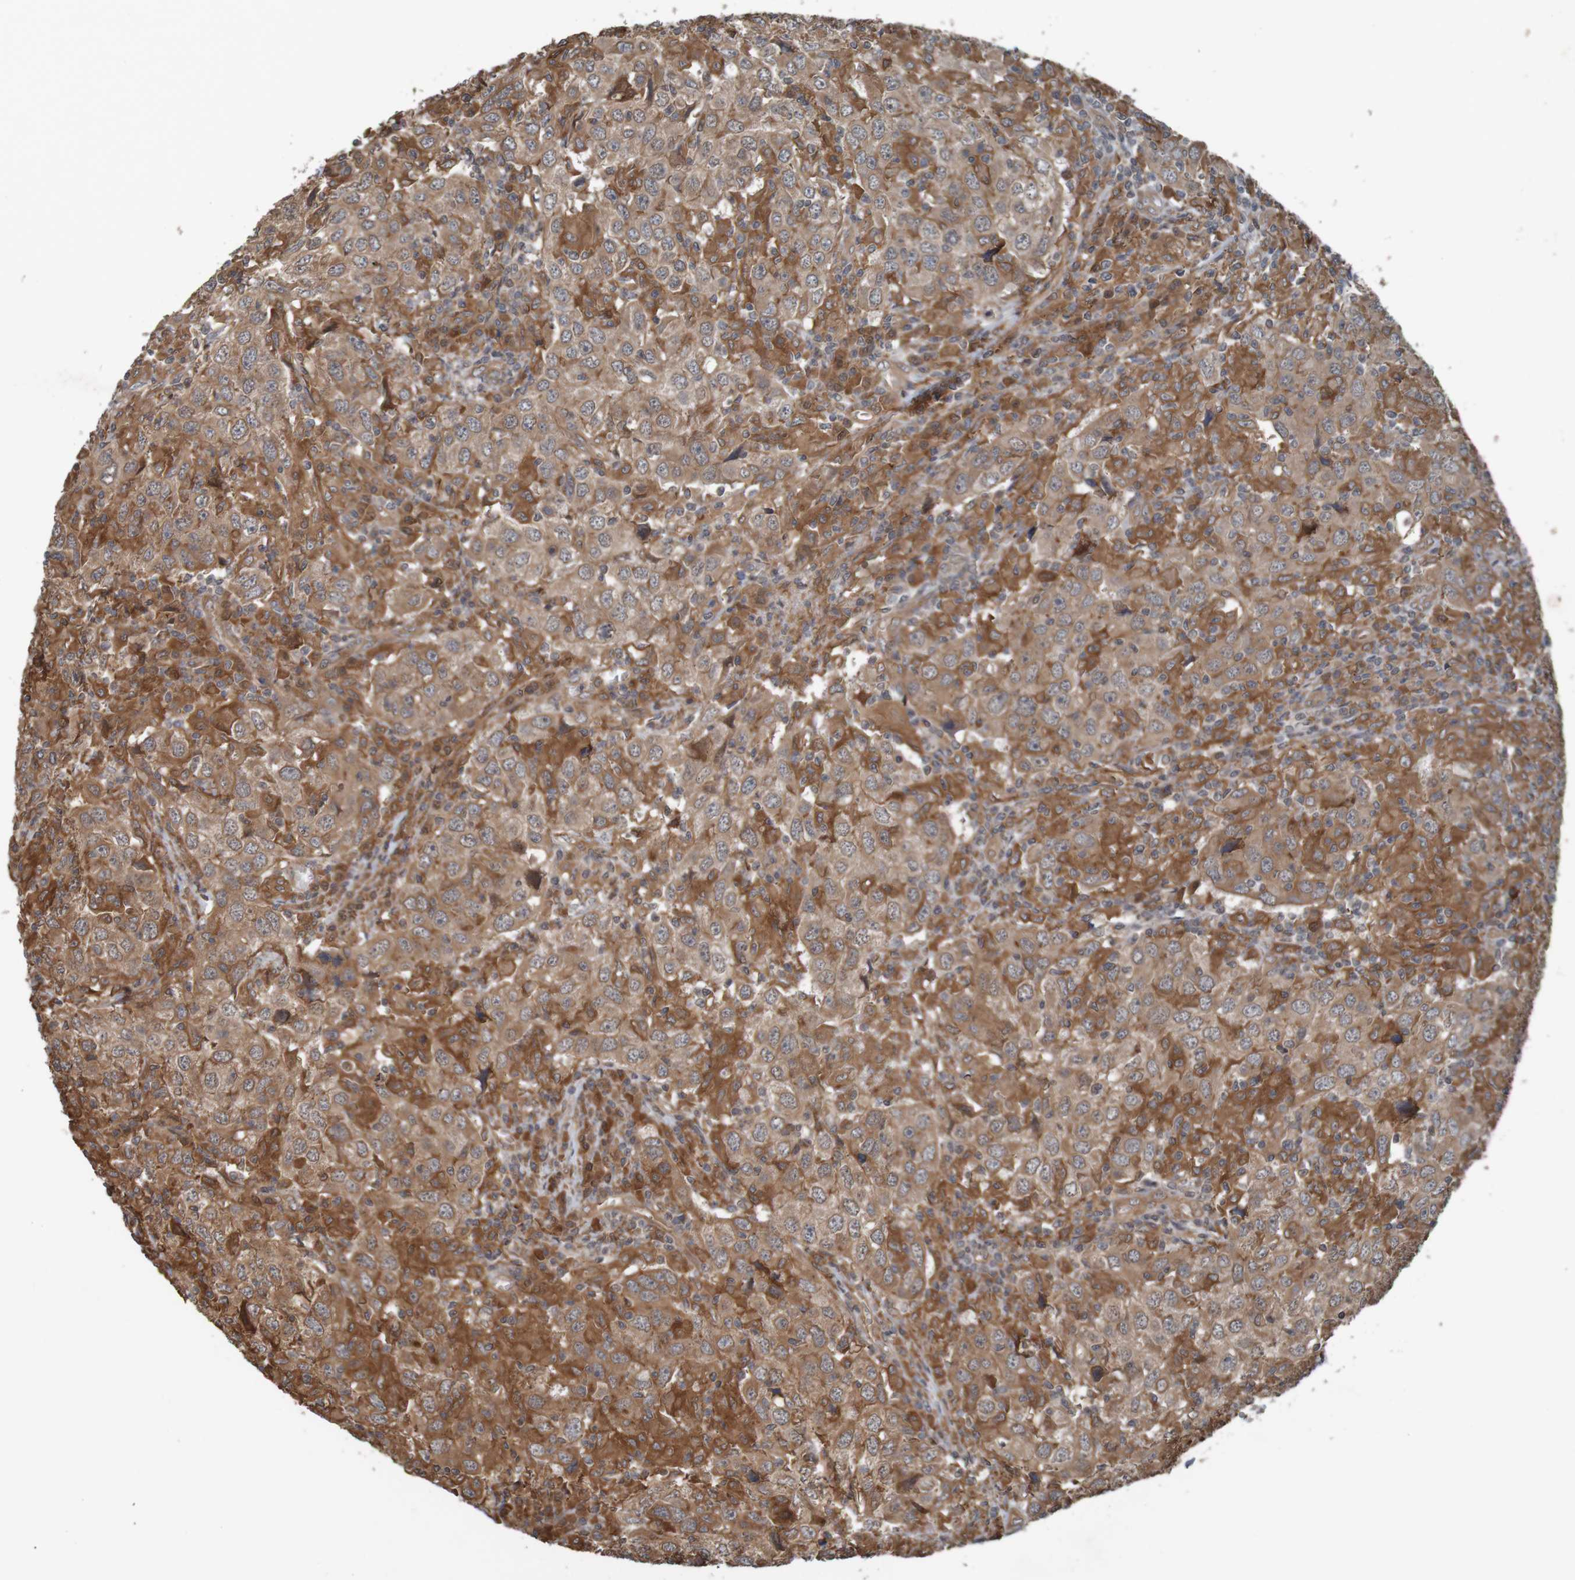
{"staining": {"intensity": "moderate", "quantity": ">75%", "location": "cytoplasmic/membranous"}, "tissue": "head and neck cancer", "cell_type": "Tumor cells", "image_type": "cancer", "snomed": [{"axis": "morphology", "description": "Adenocarcinoma, NOS"}, {"axis": "topography", "description": "Salivary gland"}, {"axis": "topography", "description": "Head-Neck"}], "caption": "Moderate cytoplasmic/membranous positivity is seen in about >75% of tumor cells in head and neck cancer (adenocarcinoma). Using DAB (3,3'-diaminobenzidine) (brown) and hematoxylin (blue) stains, captured at high magnification using brightfield microscopy.", "gene": "ARHGEF11", "patient": {"sex": "female", "age": 65}}